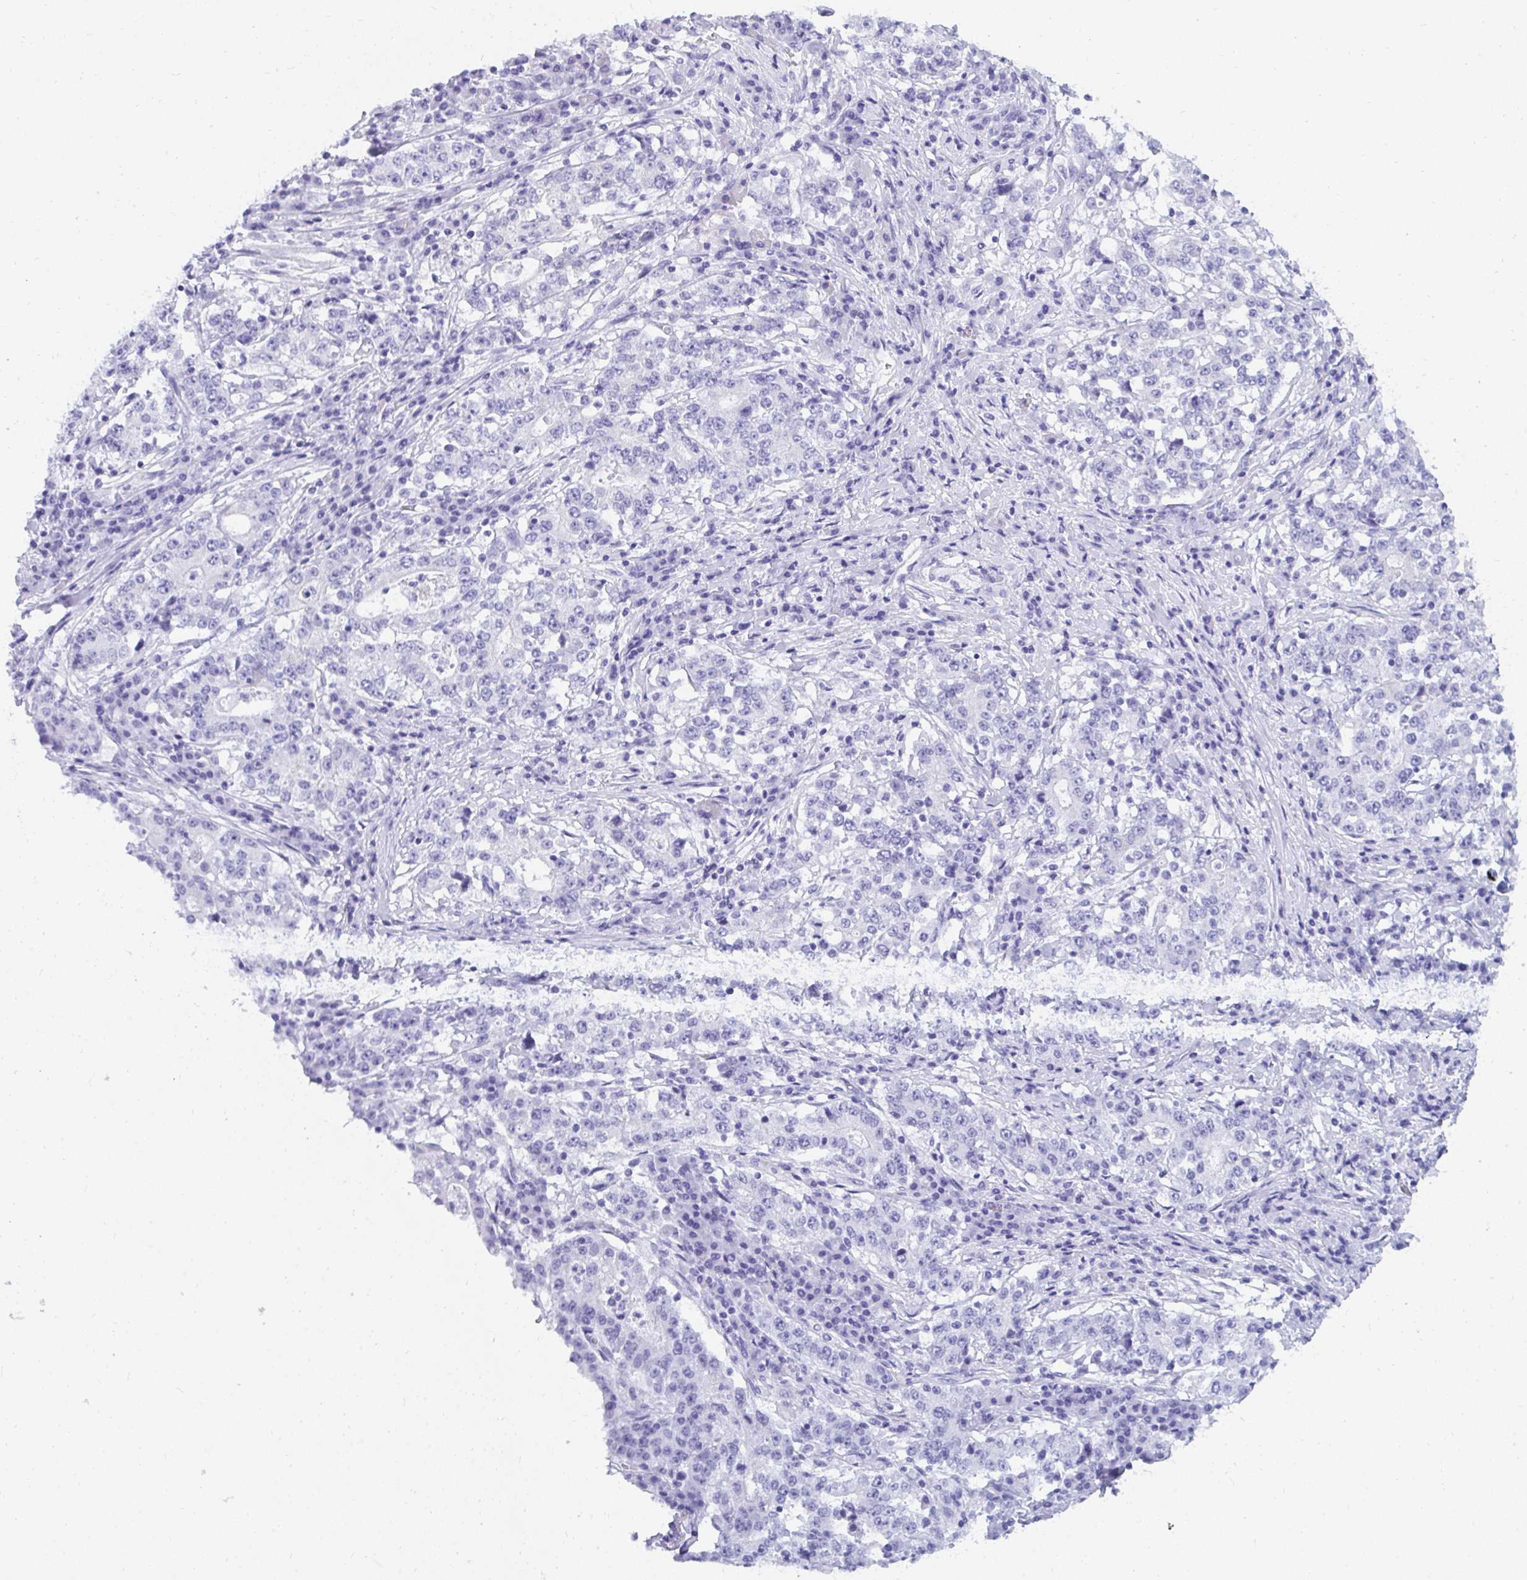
{"staining": {"intensity": "negative", "quantity": "none", "location": "none"}, "tissue": "stomach cancer", "cell_type": "Tumor cells", "image_type": "cancer", "snomed": [{"axis": "morphology", "description": "Adenocarcinoma, NOS"}, {"axis": "topography", "description": "Stomach"}], "caption": "Human stomach cancer (adenocarcinoma) stained for a protein using immunohistochemistry displays no positivity in tumor cells.", "gene": "PC", "patient": {"sex": "male", "age": 59}}